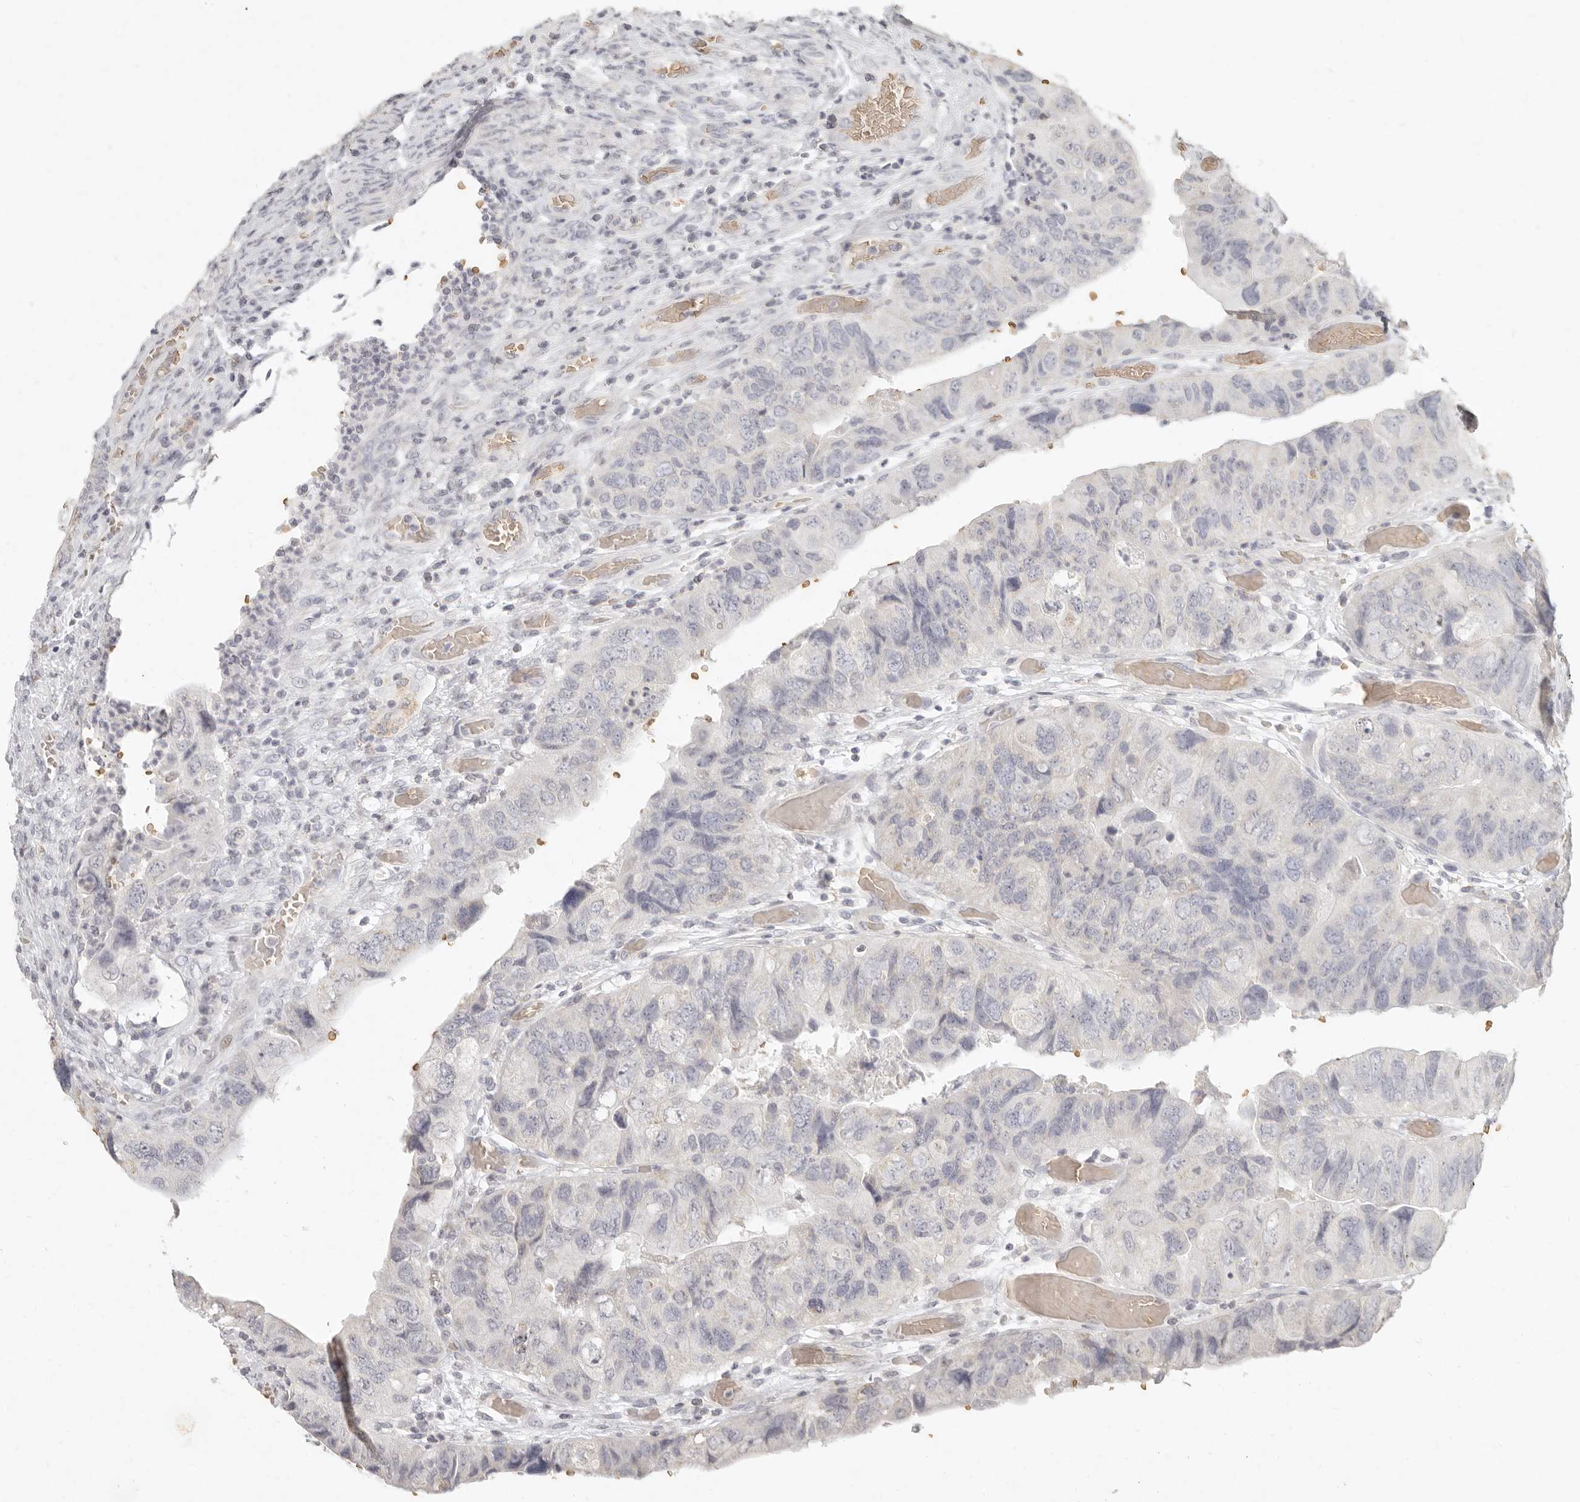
{"staining": {"intensity": "negative", "quantity": "none", "location": "none"}, "tissue": "colorectal cancer", "cell_type": "Tumor cells", "image_type": "cancer", "snomed": [{"axis": "morphology", "description": "Adenocarcinoma, NOS"}, {"axis": "topography", "description": "Rectum"}], "caption": "Tumor cells show no significant expression in adenocarcinoma (colorectal).", "gene": "NIBAN1", "patient": {"sex": "male", "age": 63}}